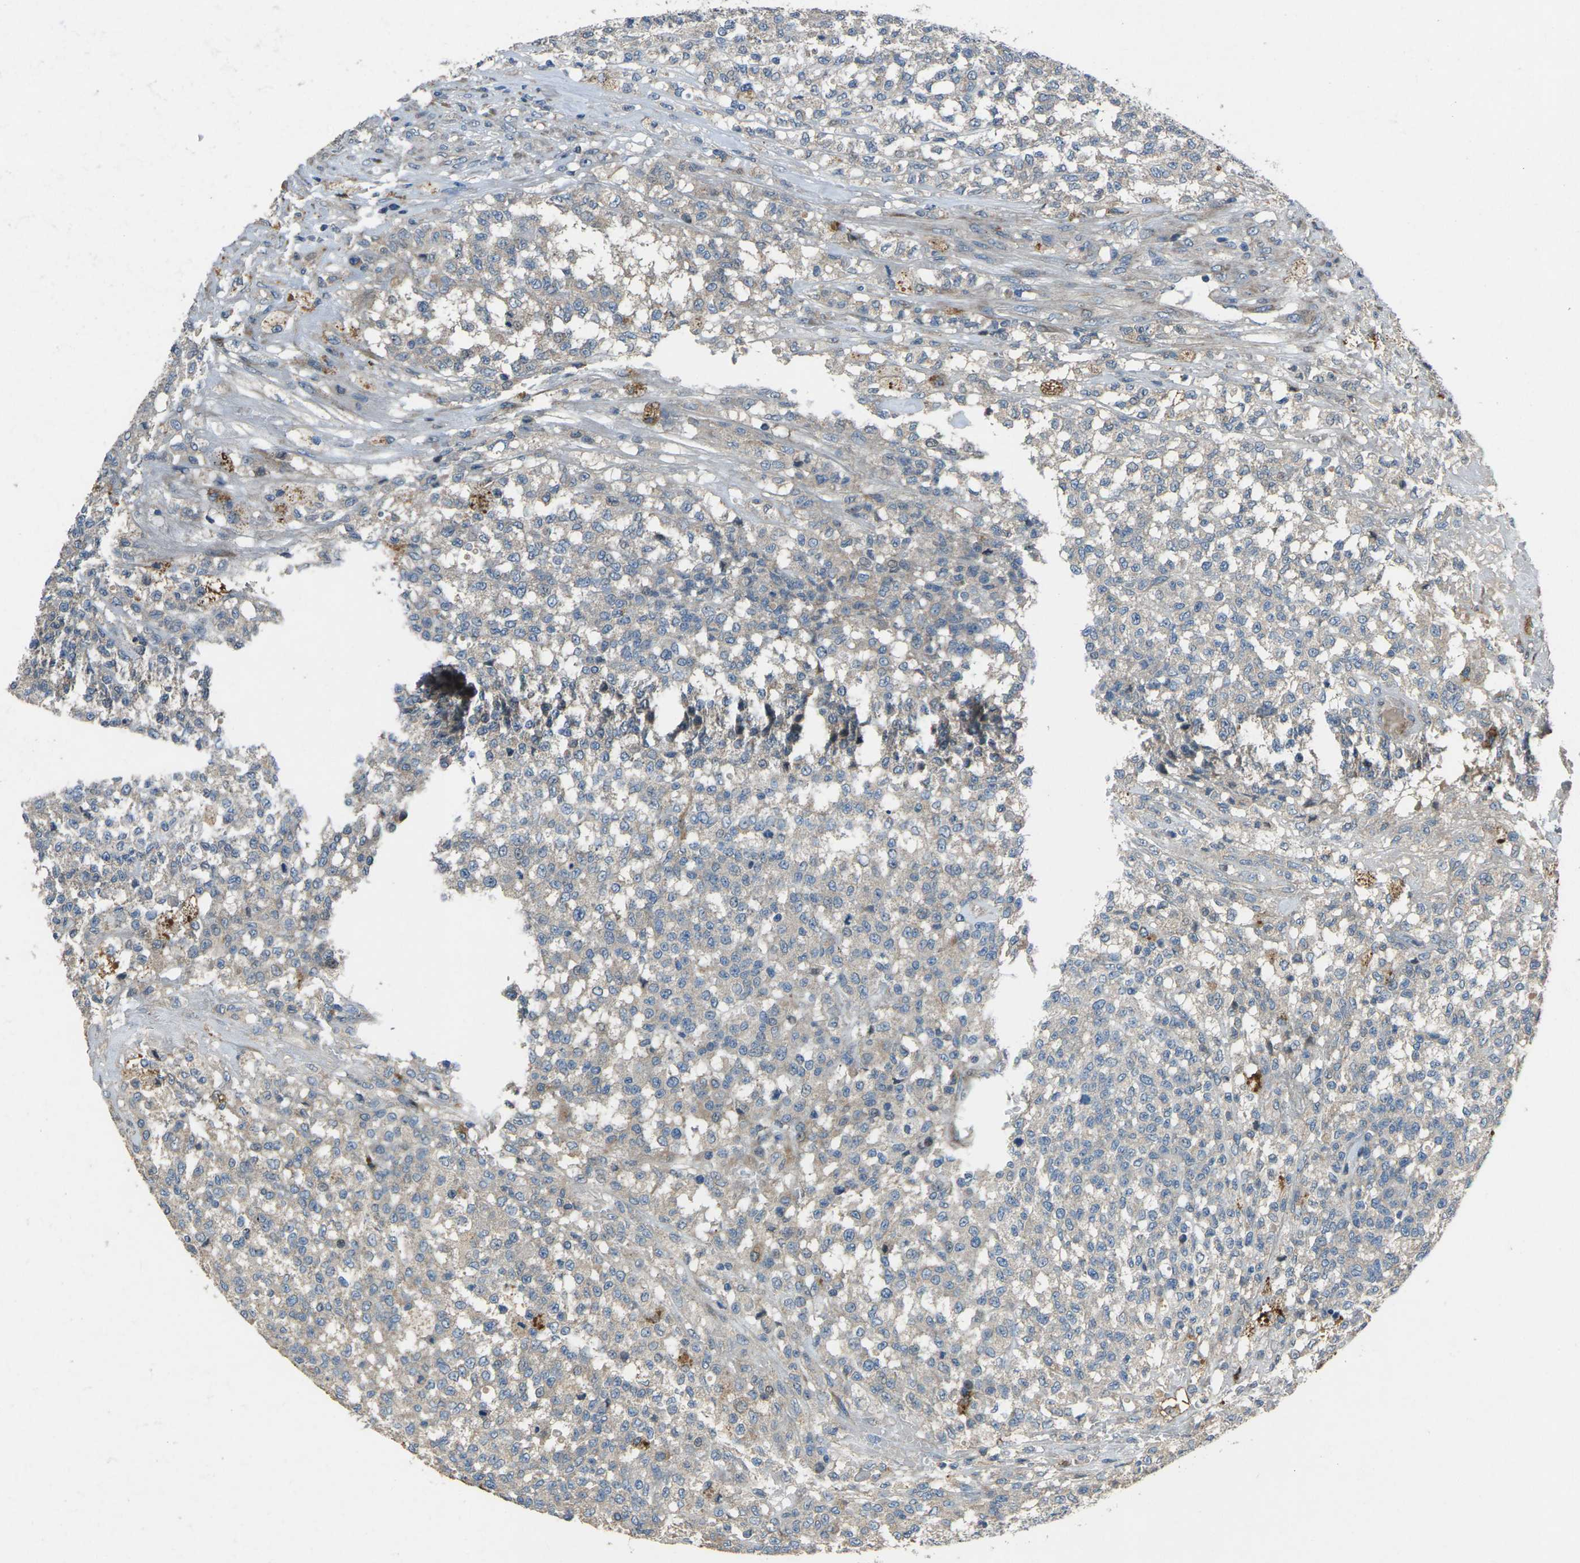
{"staining": {"intensity": "negative", "quantity": "none", "location": "none"}, "tissue": "testis cancer", "cell_type": "Tumor cells", "image_type": "cancer", "snomed": [{"axis": "morphology", "description": "Seminoma, NOS"}, {"axis": "topography", "description": "Testis"}], "caption": "Micrograph shows no significant protein positivity in tumor cells of seminoma (testis).", "gene": "EDNRA", "patient": {"sex": "male", "age": 59}}